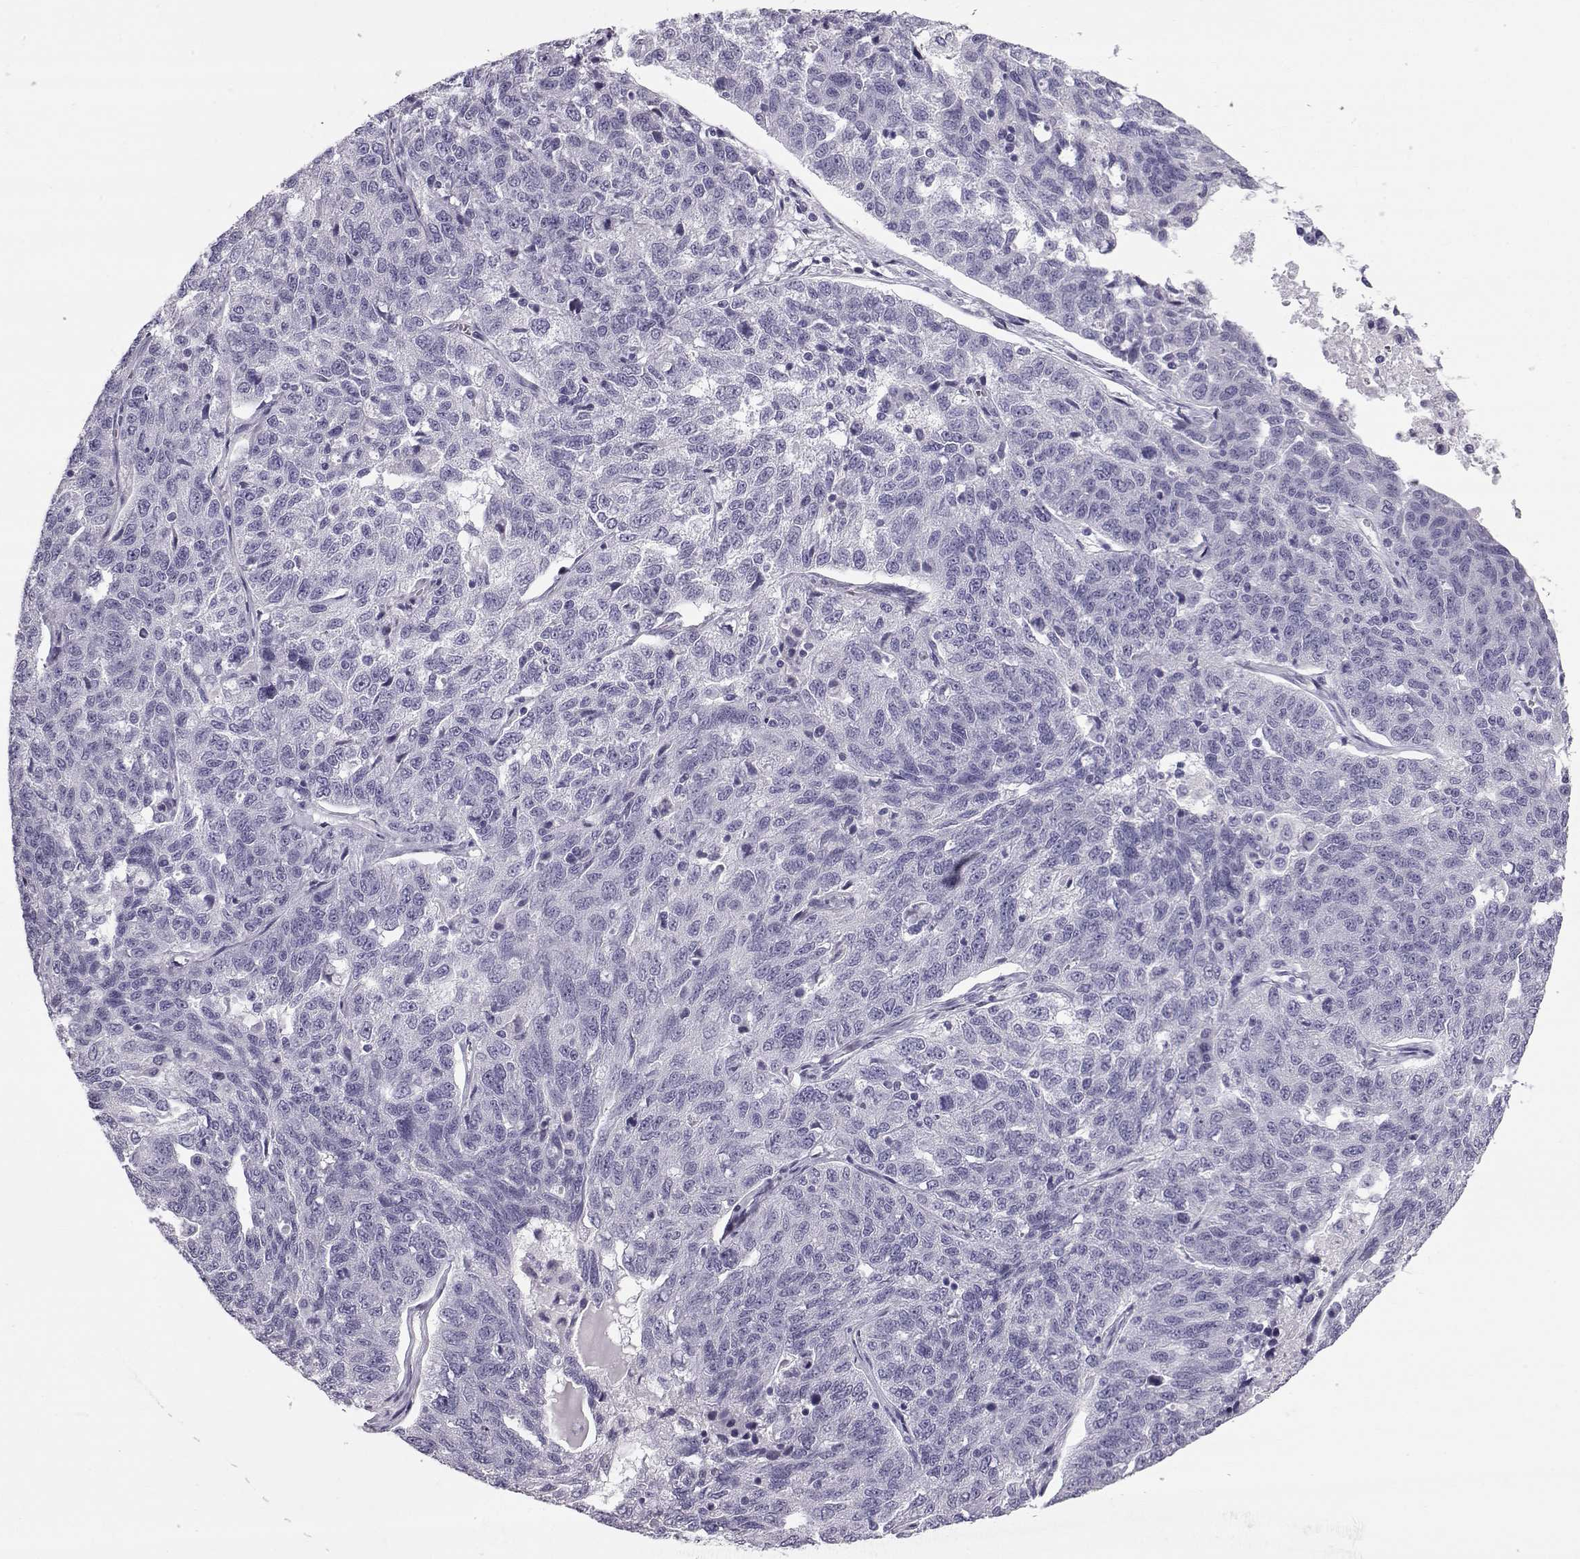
{"staining": {"intensity": "negative", "quantity": "none", "location": "none"}, "tissue": "ovarian cancer", "cell_type": "Tumor cells", "image_type": "cancer", "snomed": [{"axis": "morphology", "description": "Cystadenocarcinoma, serous, NOS"}, {"axis": "topography", "description": "Ovary"}], "caption": "Immunohistochemistry of serous cystadenocarcinoma (ovarian) reveals no positivity in tumor cells.", "gene": "RNASE12", "patient": {"sex": "female", "age": 71}}